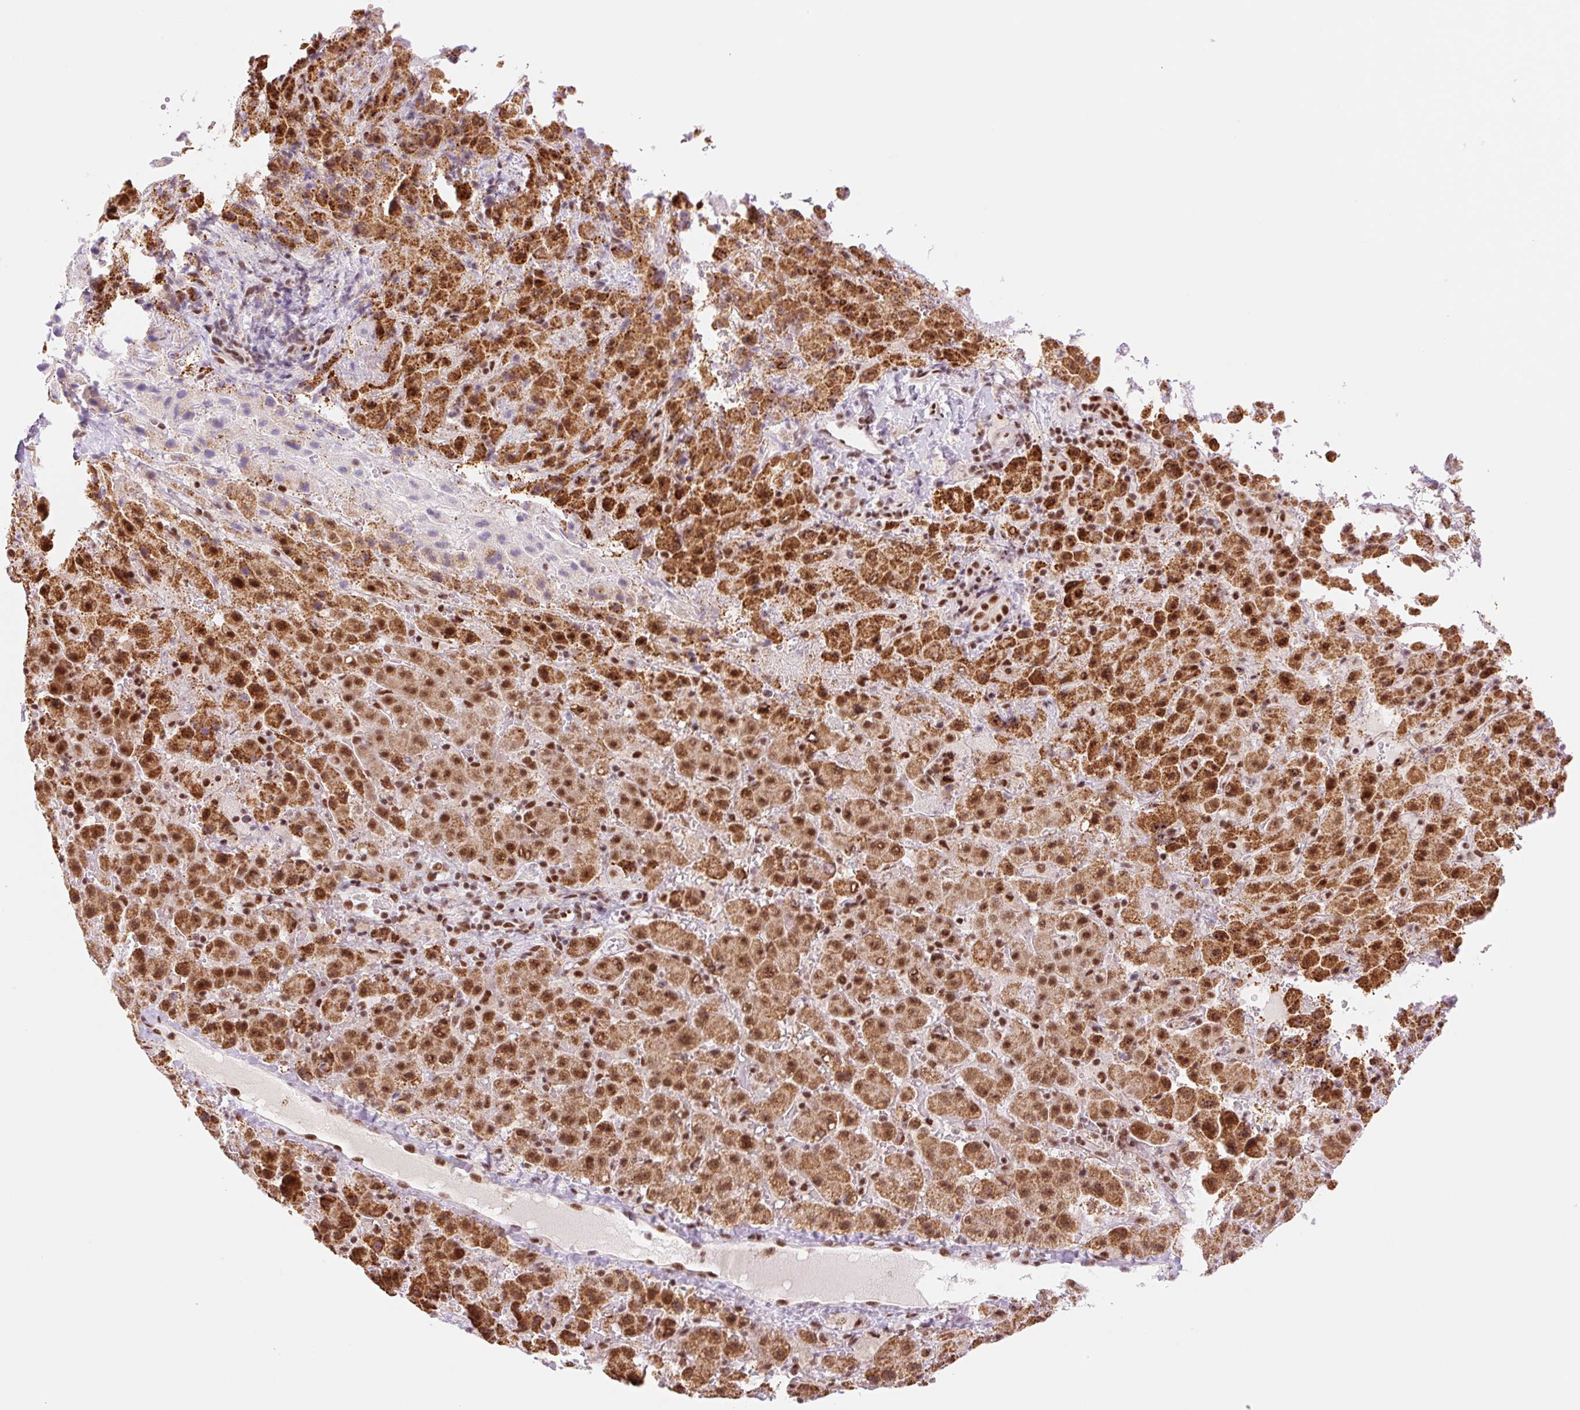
{"staining": {"intensity": "strong", "quantity": ">75%", "location": "cytoplasmic/membranous,nuclear"}, "tissue": "liver cancer", "cell_type": "Tumor cells", "image_type": "cancer", "snomed": [{"axis": "morphology", "description": "Carcinoma, Hepatocellular, NOS"}, {"axis": "topography", "description": "Liver"}], "caption": "Human hepatocellular carcinoma (liver) stained with a brown dye displays strong cytoplasmic/membranous and nuclear positive expression in about >75% of tumor cells.", "gene": "PRDM11", "patient": {"sex": "female", "age": 58}}